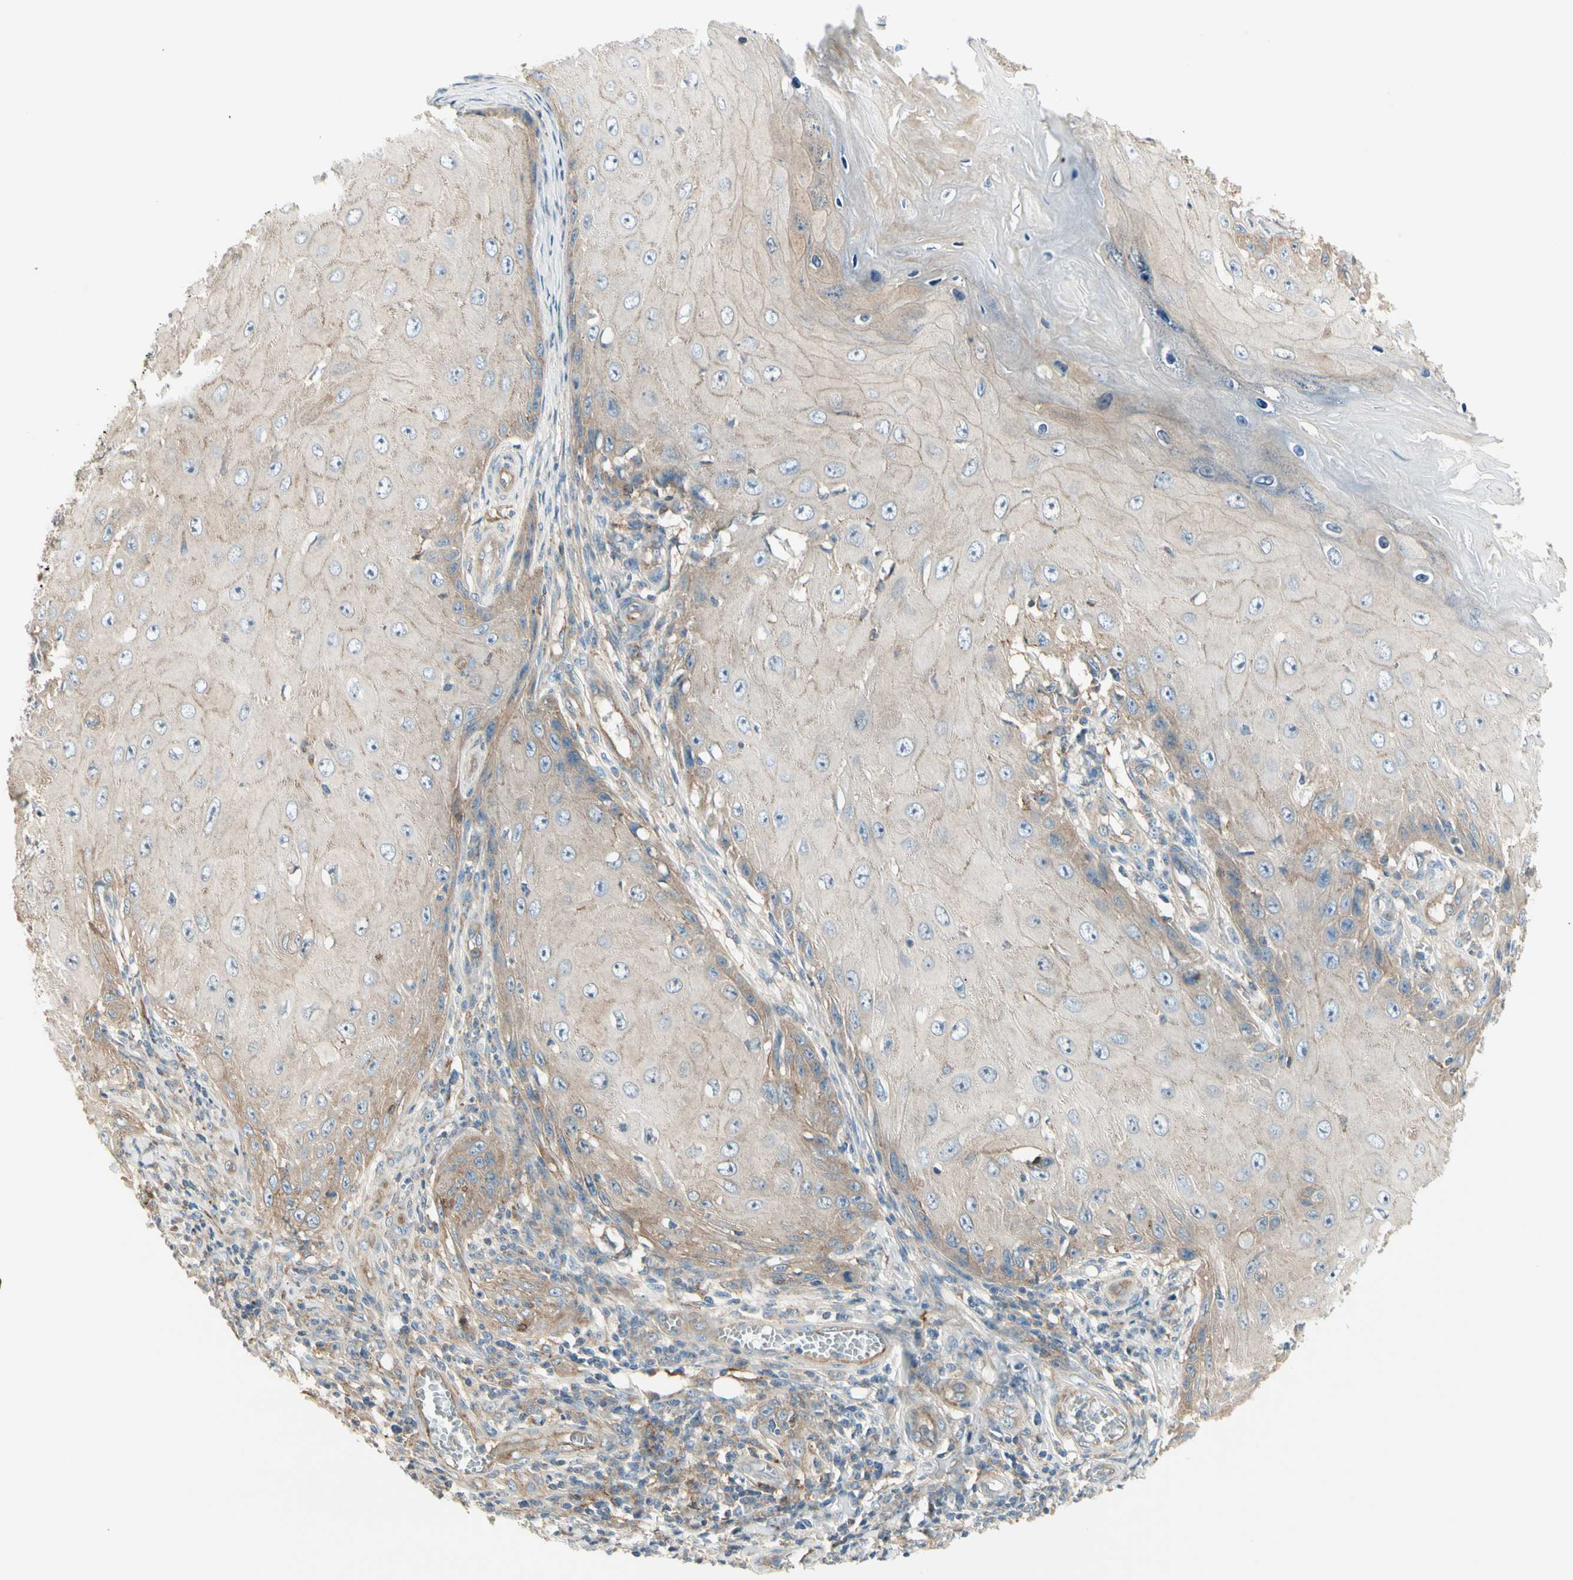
{"staining": {"intensity": "weak", "quantity": "25%-75%", "location": "cytoplasmic/membranous"}, "tissue": "skin cancer", "cell_type": "Tumor cells", "image_type": "cancer", "snomed": [{"axis": "morphology", "description": "Squamous cell carcinoma, NOS"}, {"axis": "topography", "description": "Skin"}], "caption": "Weak cytoplasmic/membranous protein expression is appreciated in about 25%-75% of tumor cells in skin squamous cell carcinoma.", "gene": "AGFG1", "patient": {"sex": "female", "age": 73}}